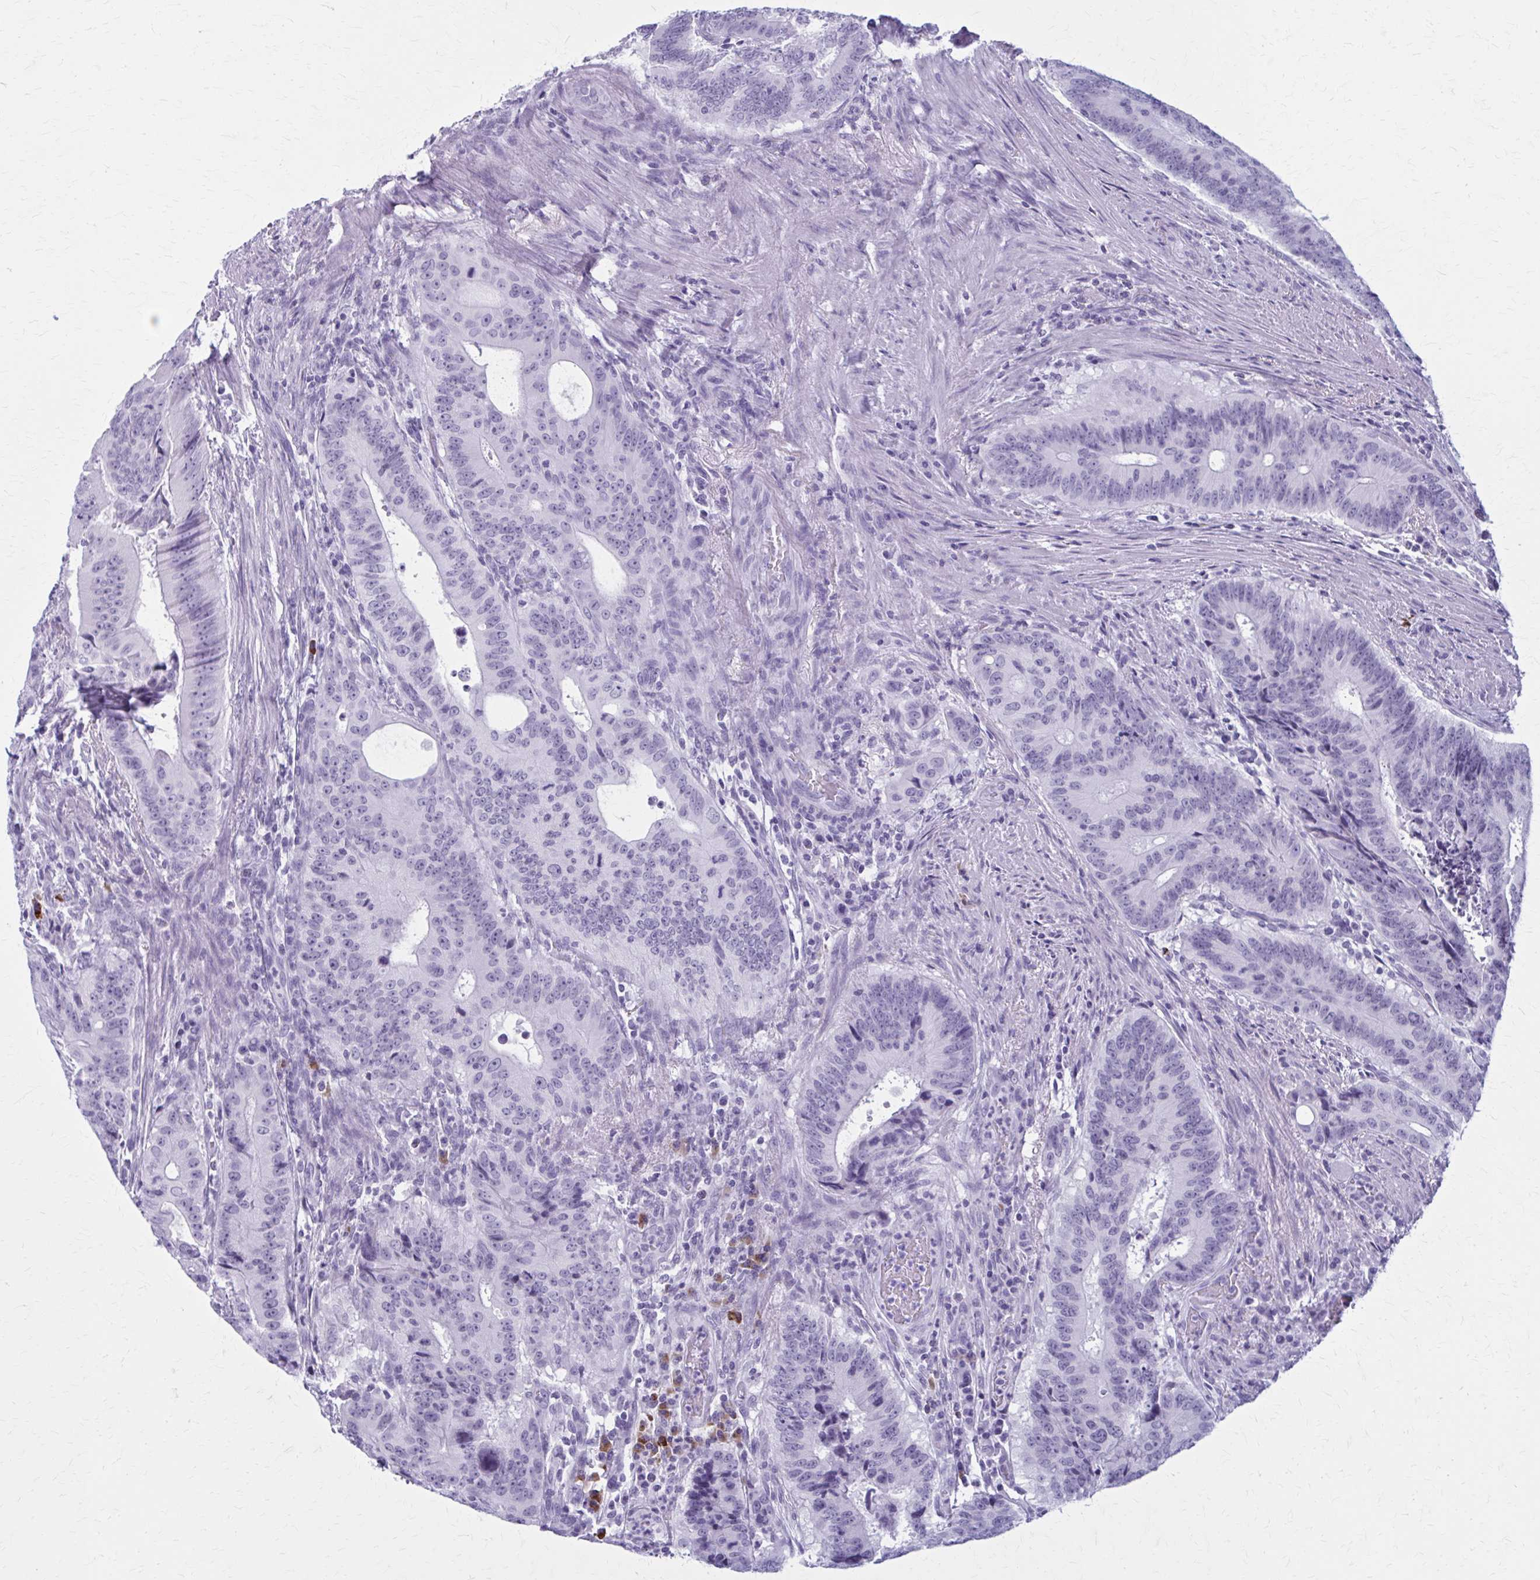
{"staining": {"intensity": "negative", "quantity": "none", "location": "none"}, "tissue": "colorectal cancer", "cell_type": "Tumor cells", "image_type": "cancer", "snomed": [{"axis": "morphology", "description": "Adenocarcinoma, NOS"}, {"axis": "topography", "description": "Colon"}], "caption": "This is an immunohistochemistry (IHC) micrograph of human colorectal cancer (adenocarcinoma). There is no positivity in tumor cells.", "gene": "ZDHHC7", "patient": {"sex": "male", "age": 62}}